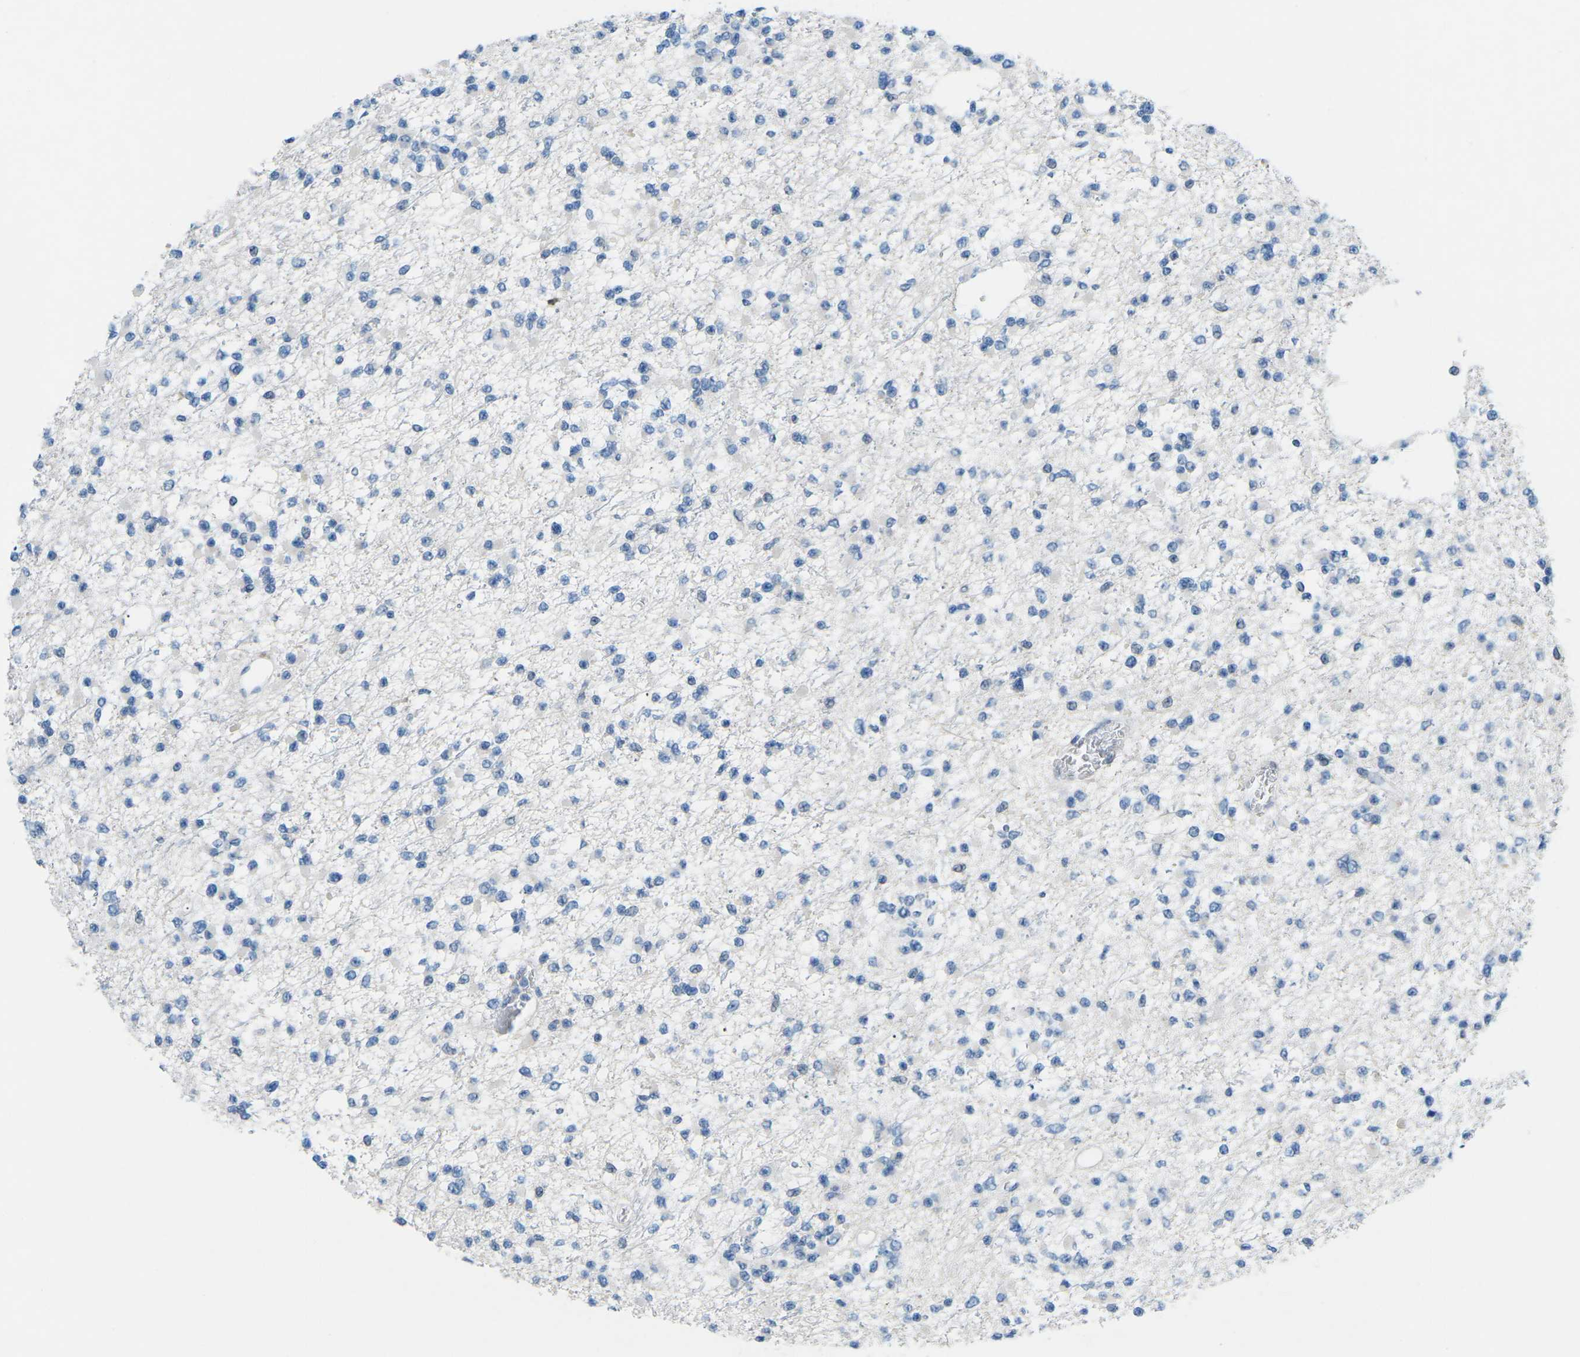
{"staining": {"intensity": "negative", "quantity": "none", "location": "none"}, "tissue": "glioma", "cell_type": "Tumor cells", "image_type": "cancer", "snomed": [{"axis": "morphology", "description": "Glioma, malignant, Low grade"}, {"axis": "topography", "description": "Brain"}], "caption": "Immunohistochemistry photomicrograph of human malignant glioma (low-grade) stained for a protein (brown), which displays no positivity in tumor cells. (Immunohistochemistry (ihc), brightfield microscopy, high magnification).", "gene": "MBNL1", "patient": {"sex": "female", "age": 22}}